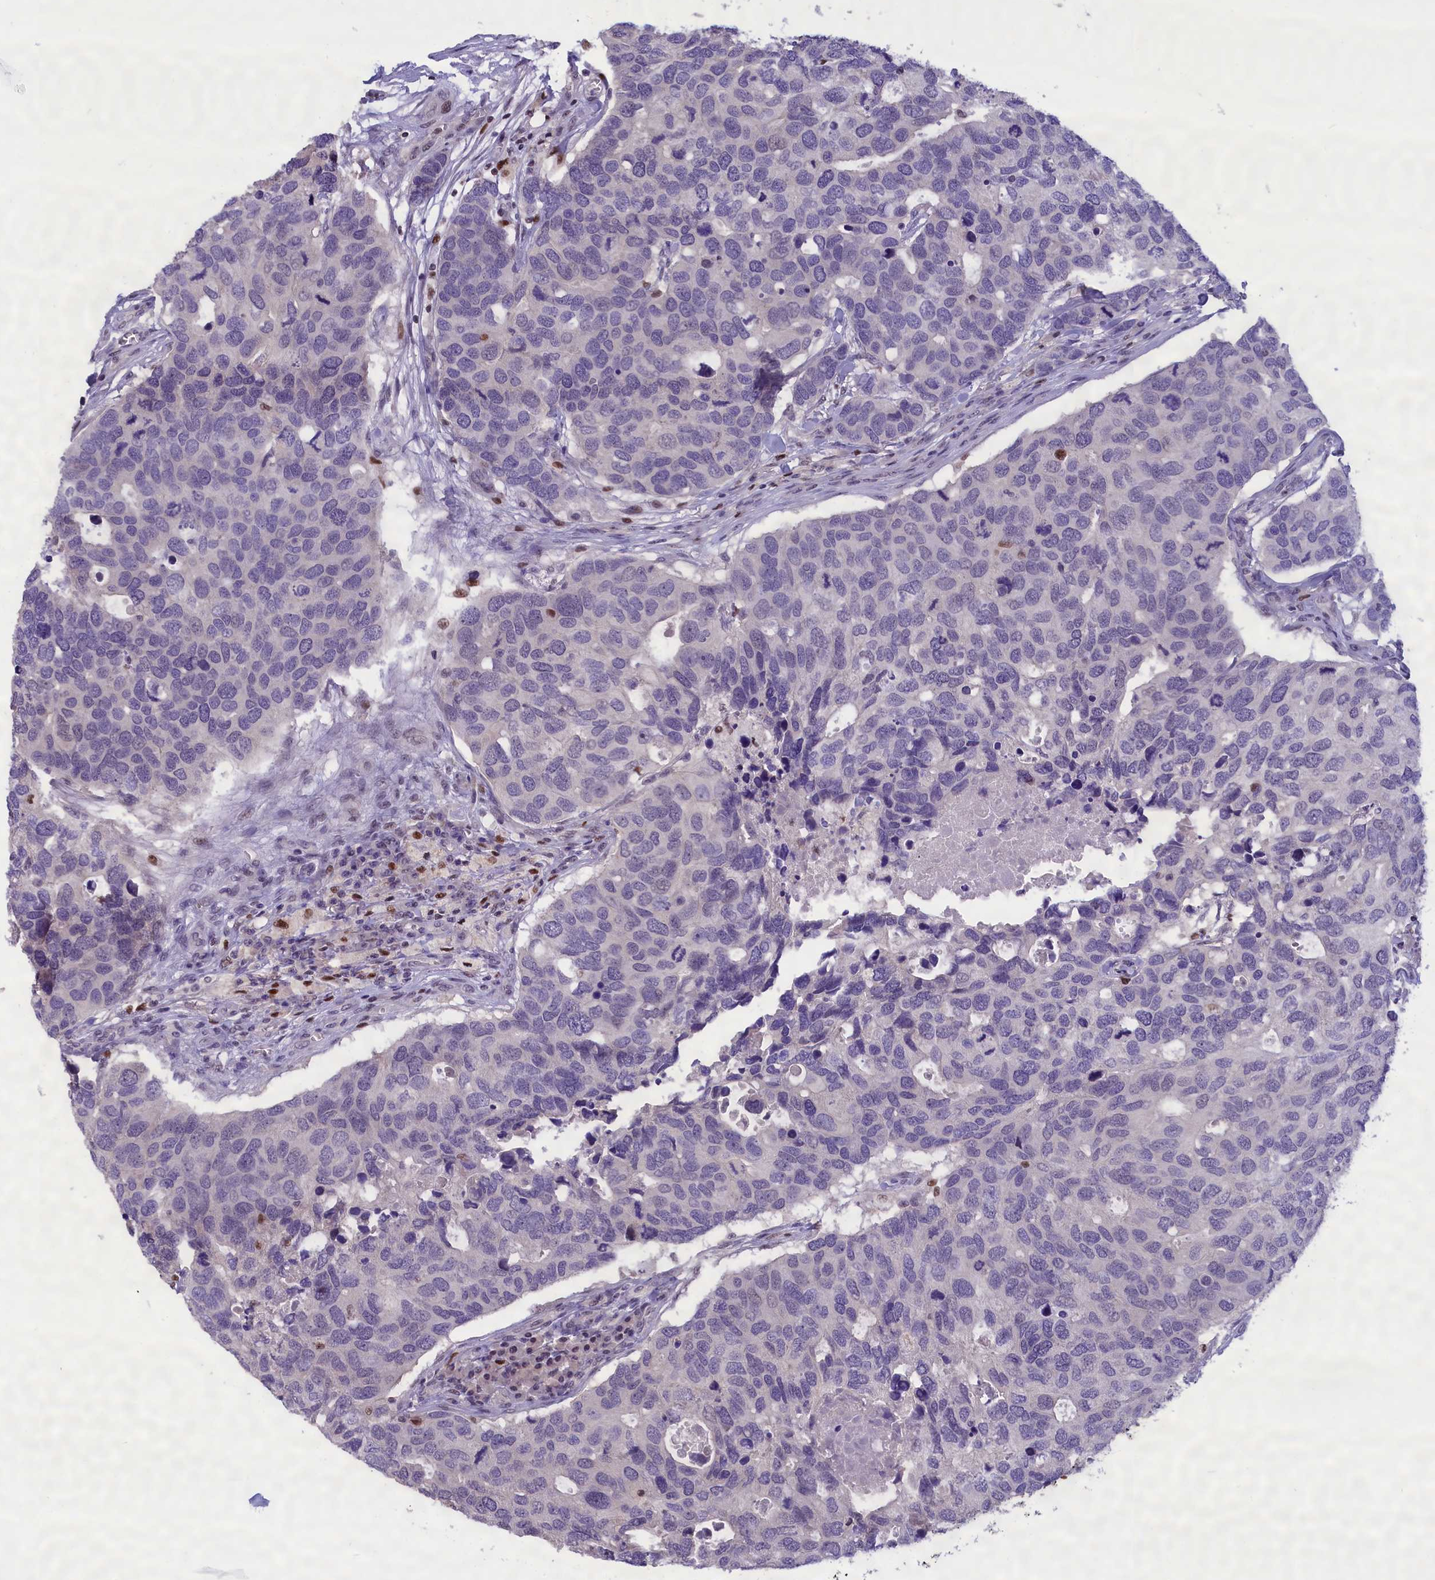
{"staining": {"intensity": "negative", "quantity": "none", "location": "none"}, "tissue": "breast cancer", "cell_type": "Tumor cells", "image_type": "cancer", "snomed": [{"axis": "morphology", "description": "Duct carcinoma"}, {"axis": "topography", "description": "Breast"}], "caption": "There is no significant positivity in tumor cells of breast cancer (infiltrating ductal carcinoma). (IHC, brightfield microscopy, high magnification).", "gene": "BTBD9", "patient": {"sex": "female", "age": 83}}